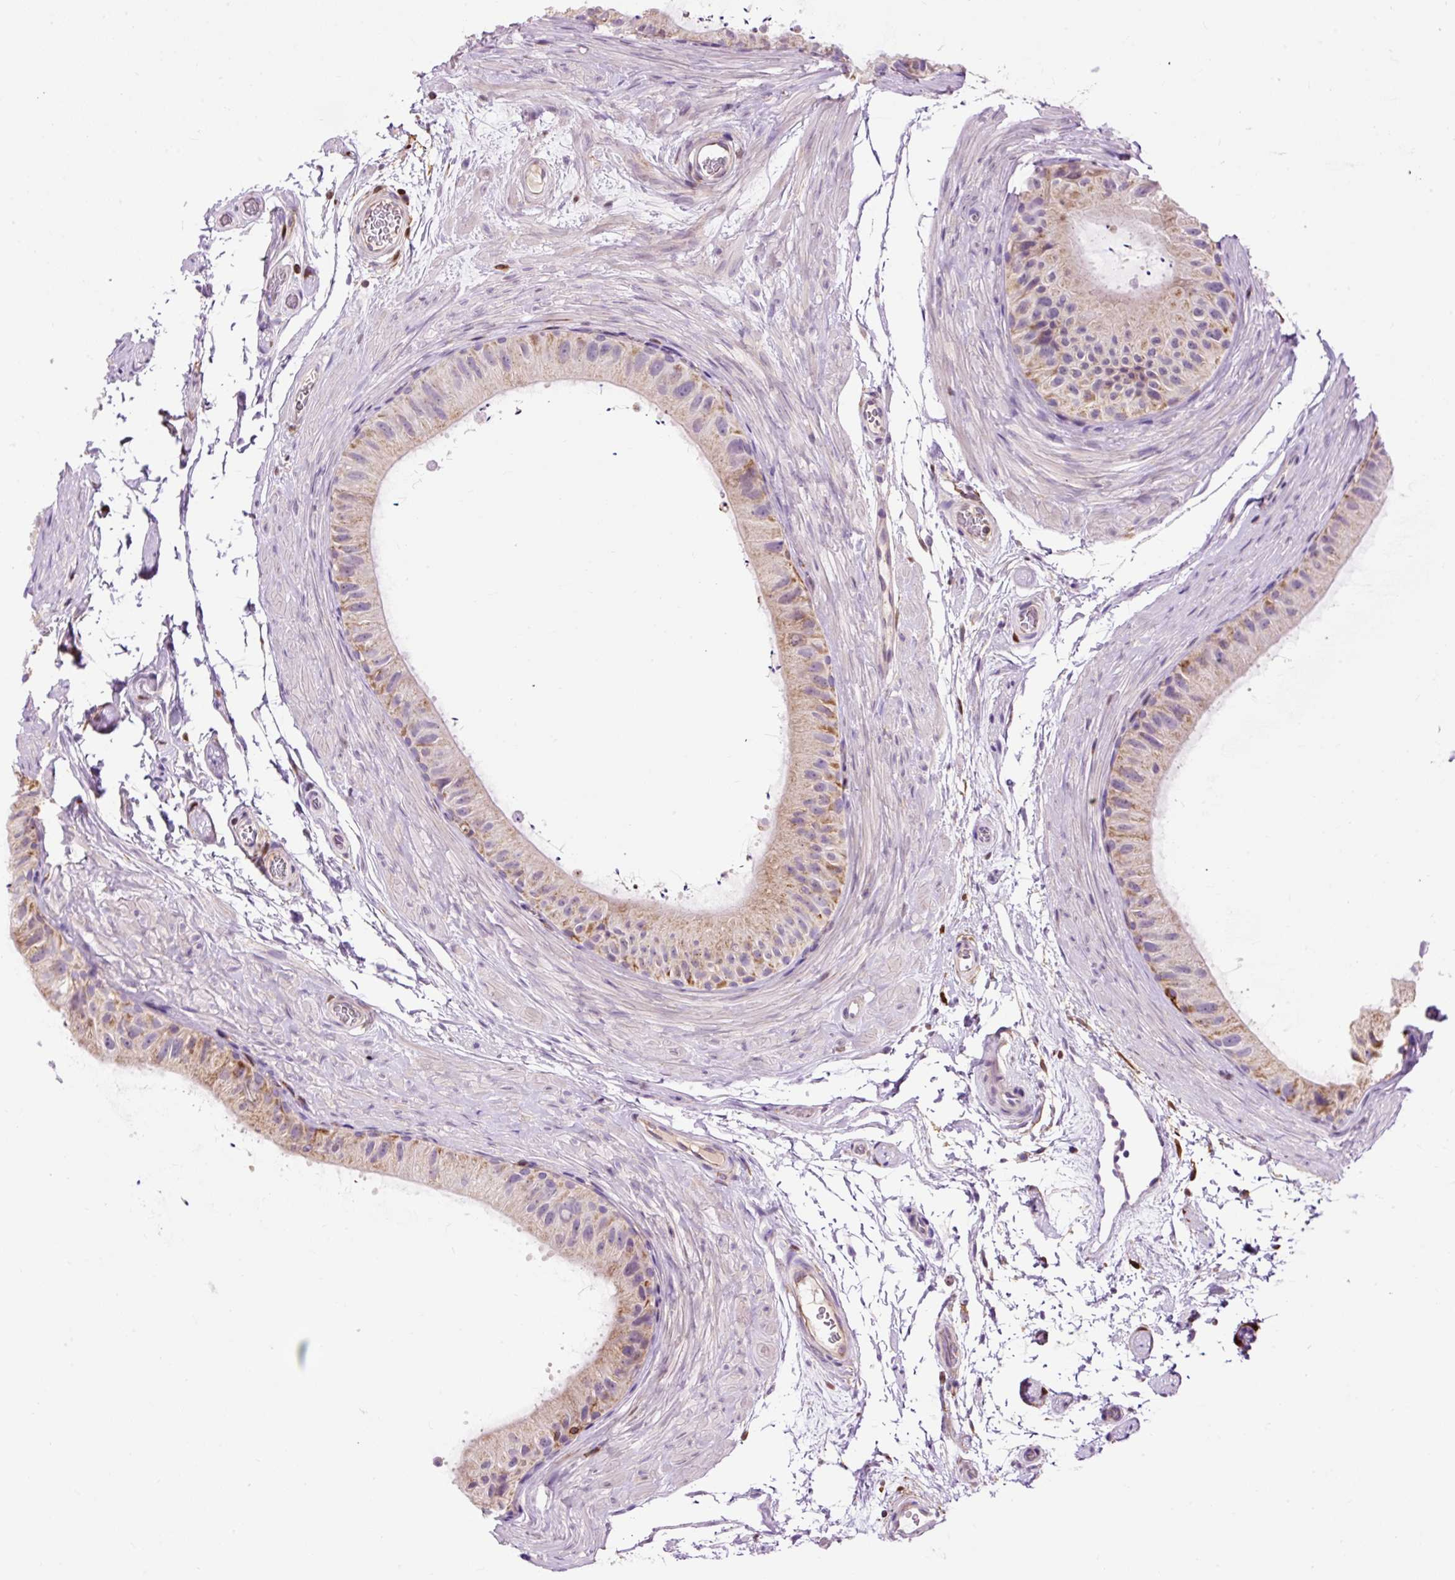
{"staining": {"intensity": "moderate", "quantity": "<25%", "location": "cytoplasmic/membranous"}, "tissue": "epididymis", "cell_type": "Glandular cells", "image_type": "normal", "snomed": [{"axis": "morphology", "description": "Normal tissue, NOS"}, {"axis": "topography", "description": "Epididymis"}], "caption": "Epididymis stained for a protein (brown) exhibits moderate cytoplasmic/membranous positive expression in approximately <25% of glandular cells.", "gene": "CD83", "patient": {"sex": "male", "age": 55}}